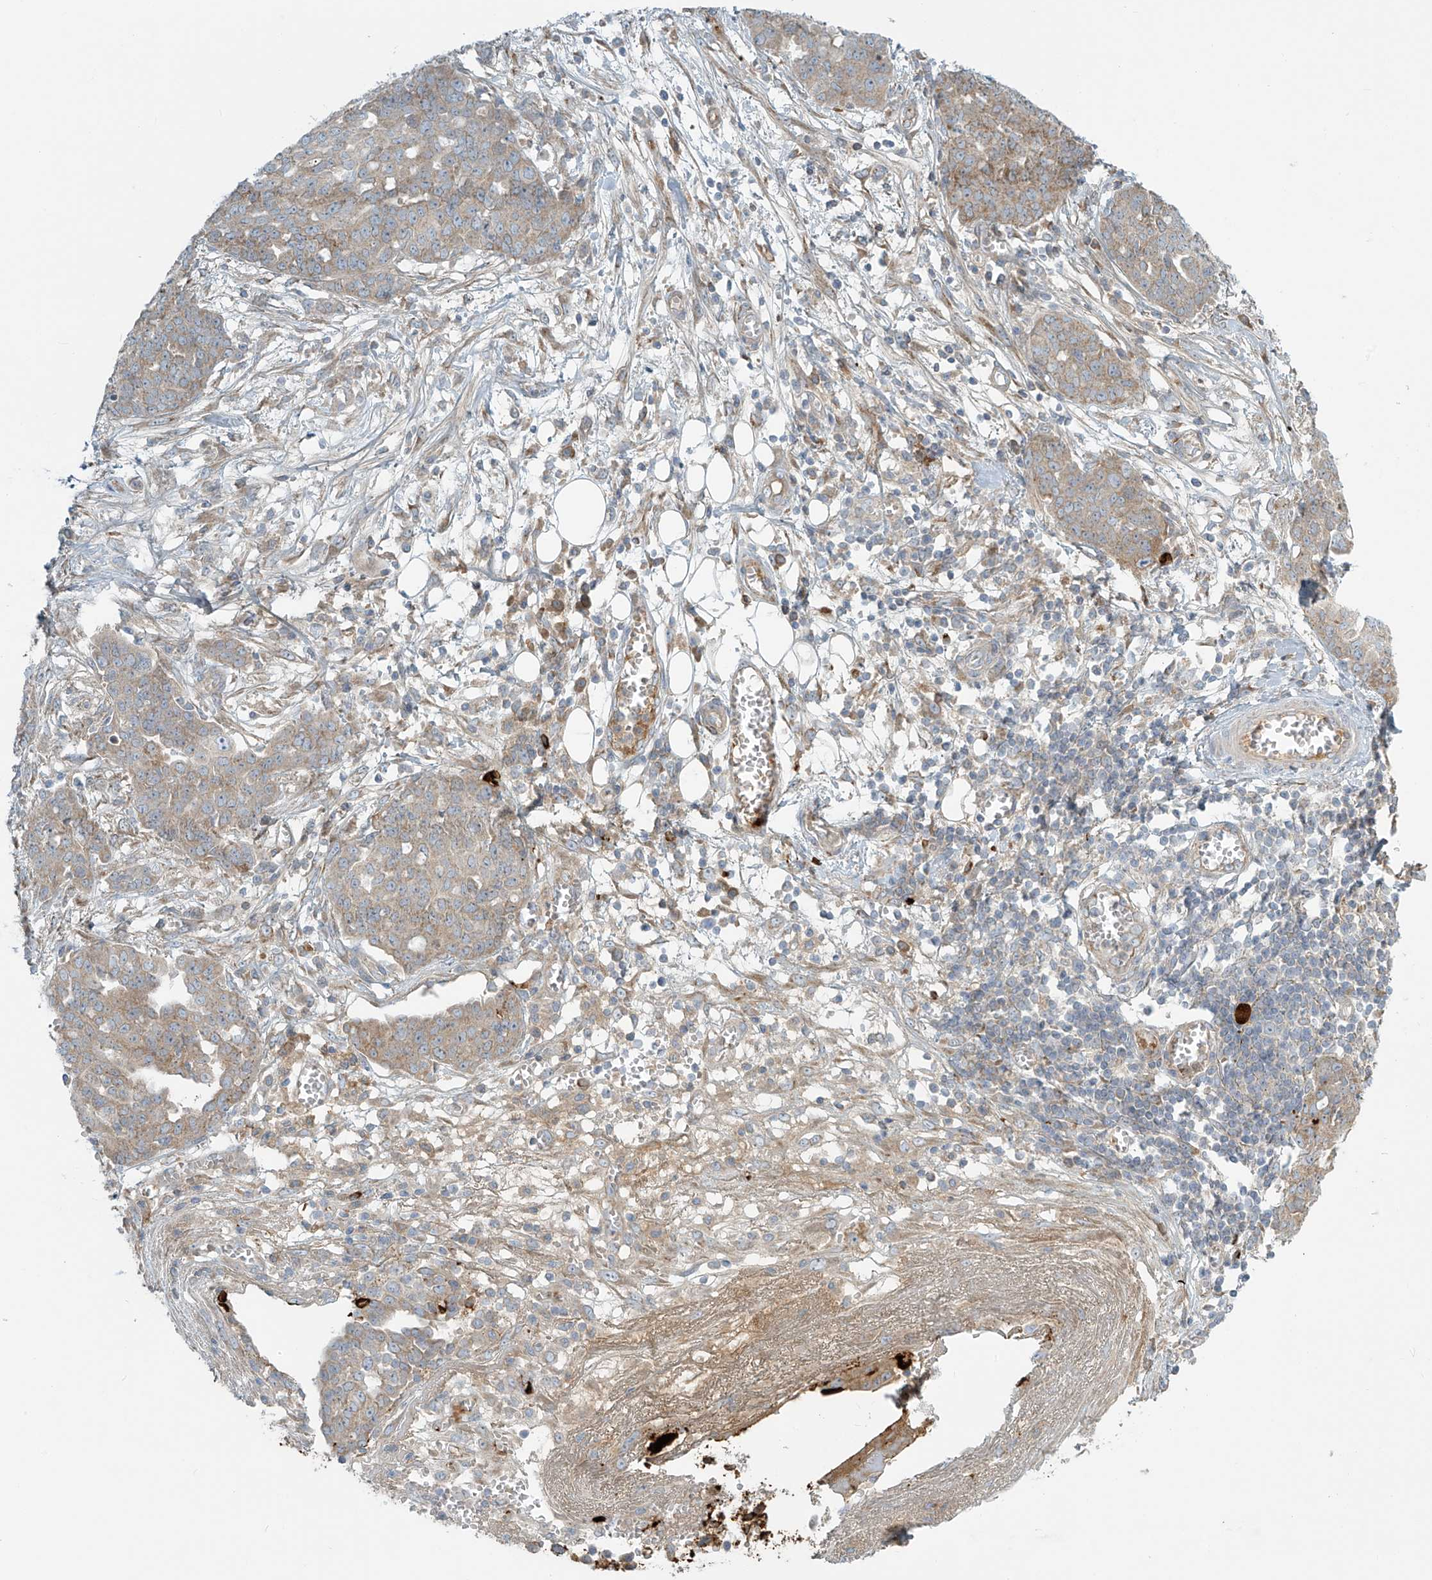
{"staining": {"intensity": "moderate", "quantity": "25%-75%", "location": "cytoplasmic/membranous"}, "tissue": "ovarian cancer", "cell_type": "Tumor cells", "image_type": "cancer", "snomed": [{"axis": "morphology", "description": "Cystadenocarcinoma, serous, NOS"}, {"axis": "topography", "description": "Soft tissue"}, {"axis": "topography", "description": "Ovary"}], "caption": "Immunohistochemical staining of human serous cystadenocarcinoma (ovarian) reveals medium levels of moderate cytoplasmic/membranous staining in approximately 25%-75% of tumor cells.", "gene": "LZTS3", "patient": {"sex": "female", "age": 57}}